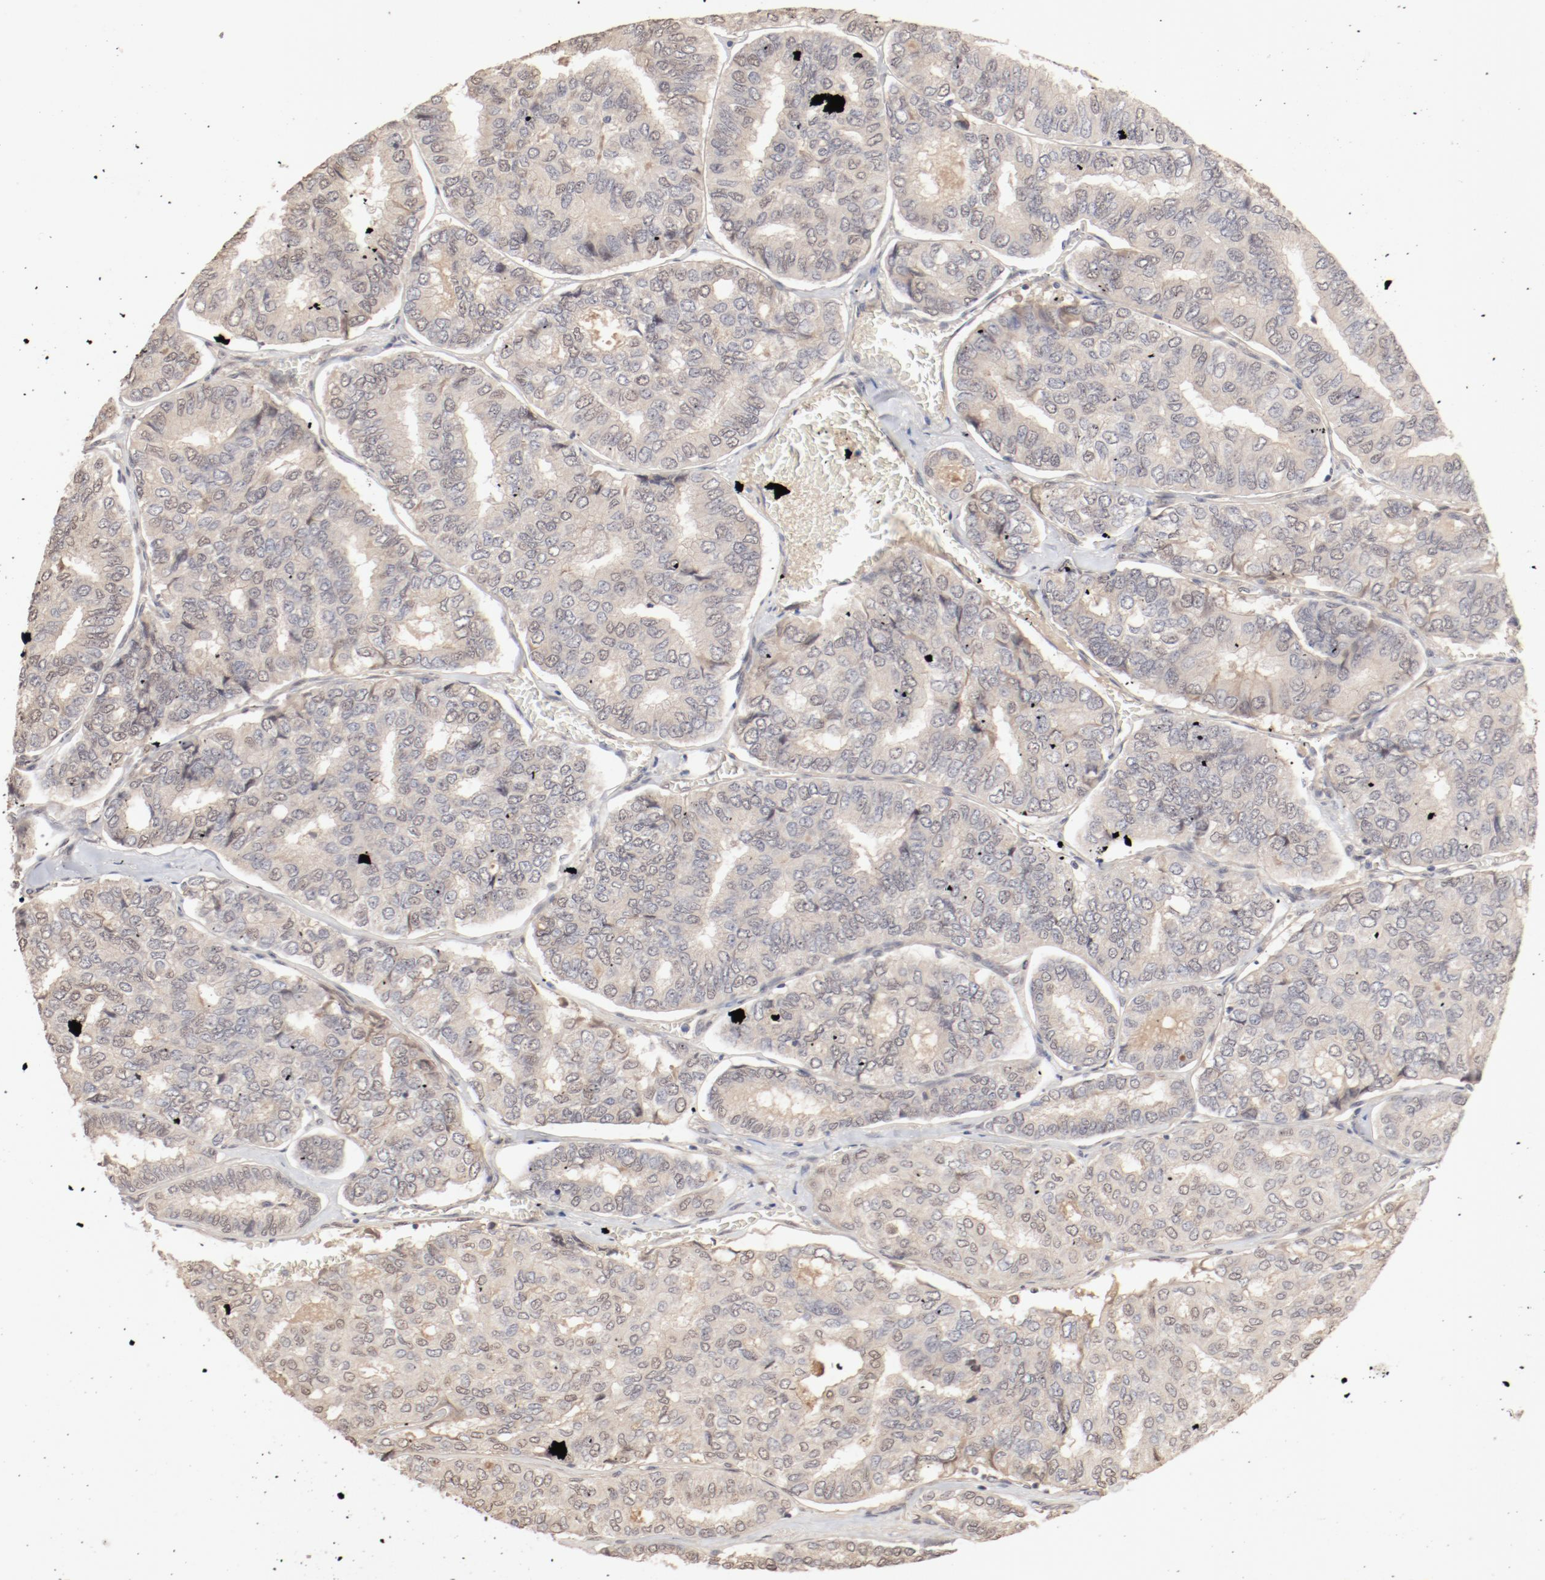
{"staining": {"intensity": "weak", "quantity": ">75%", "location": "cytoplasmic/membranous,nuclear"}, "tissue": "thyroid cancer", "cell_type": "Tumor cells", "image_type": "cancer", "snomed": [{"axis": "morphology", "description": "Papillary adenocarcinoma, NOS"}, {"axis": "topography", "description": "Thyroid gland"}], "caption": "This photomicrograph exhibits papillary adenocarcinoma (thyroid) stained with IHC to label a protein in brown. The cytoplasmic/membranous and nuclear of tumor cells show weak positivity for the protein. Nuclei are counter-stained blue.", "gene": "IL3RA", "patient": {"sex": "female", "age": 35}}